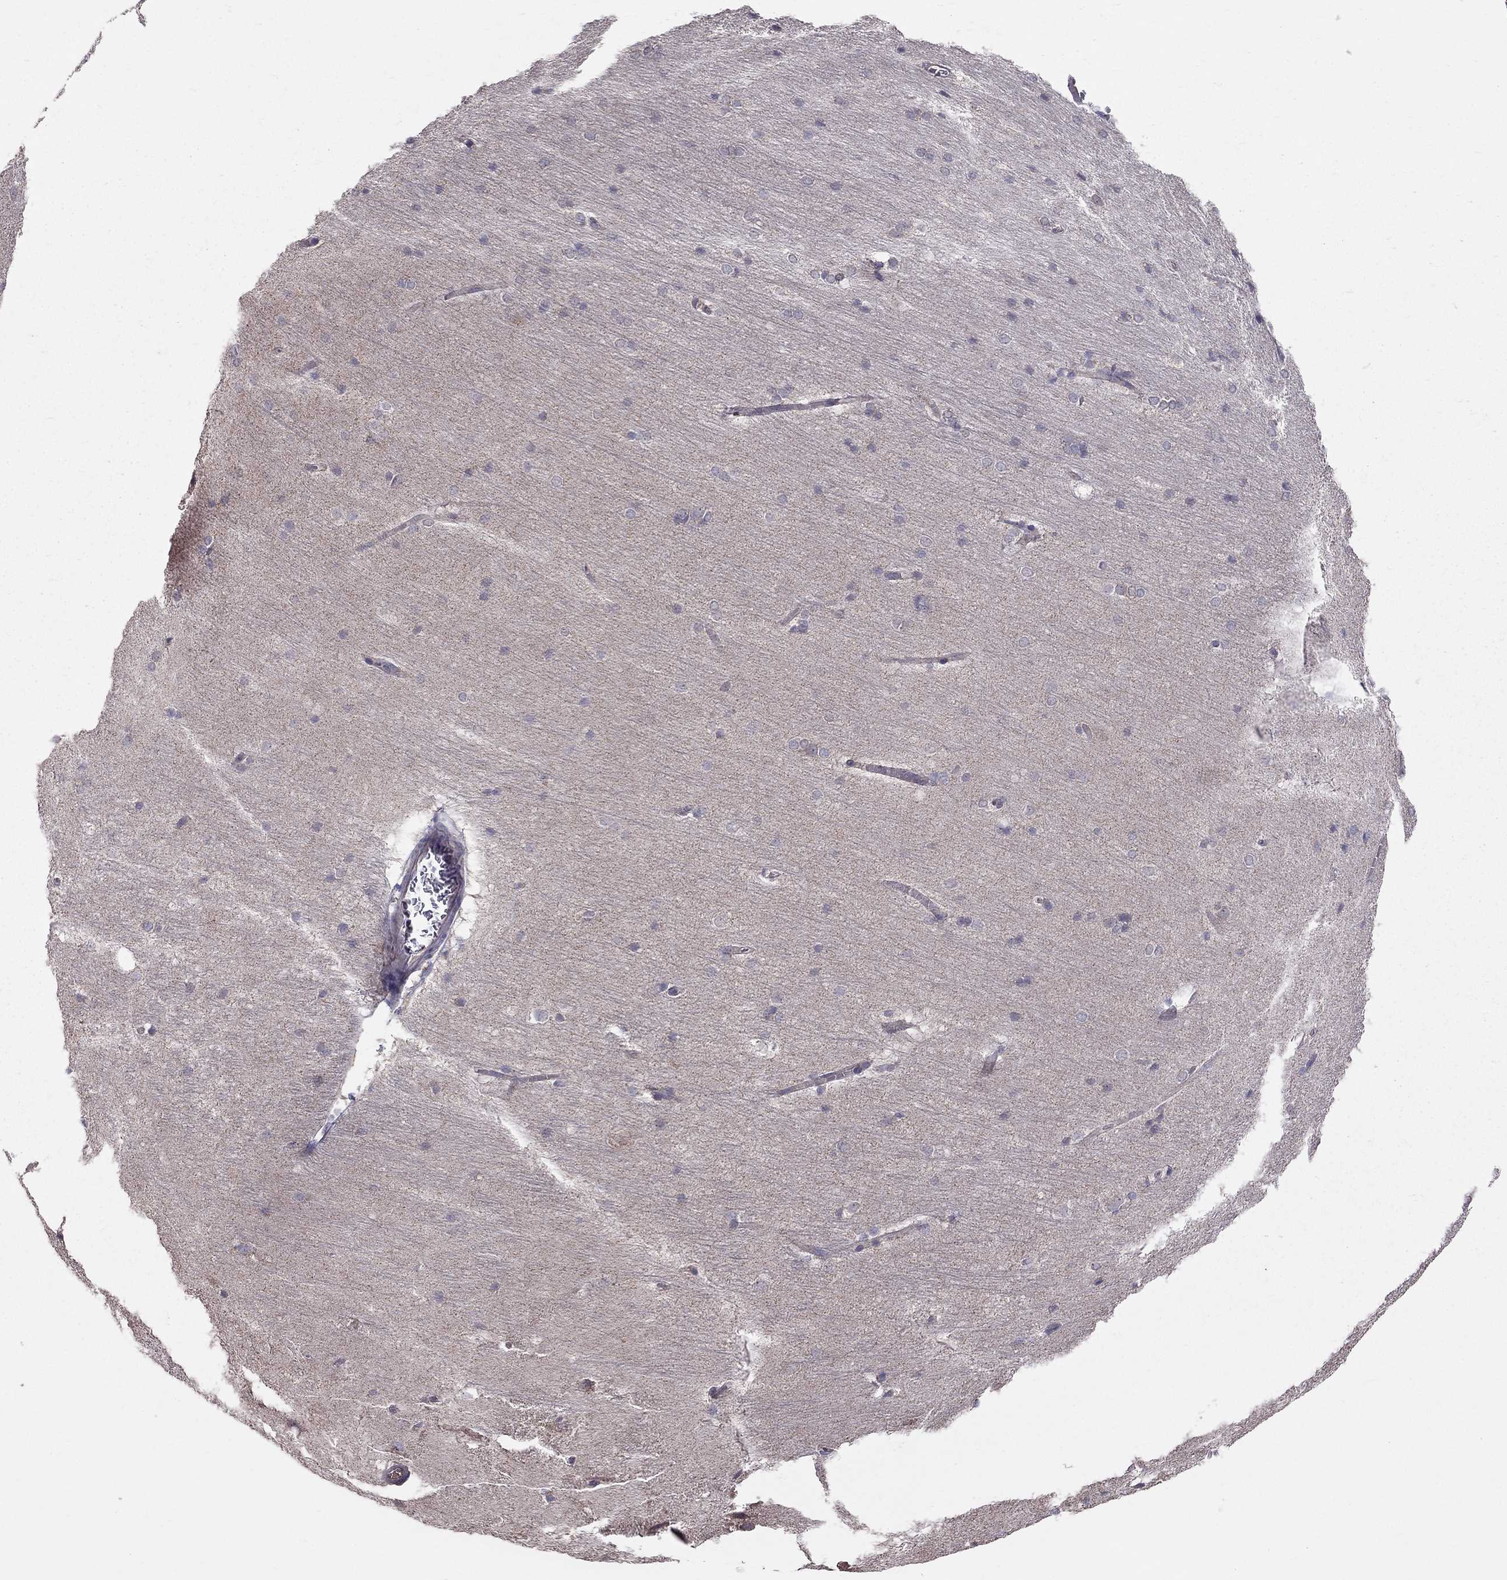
{"staining": {"intensity": "negative", "quantity": "none", "location": "none"}, "tissue": "hippocampus", "cell_type": "Glial cells", "image_type": "normal", "snomed": [{"axis": "morphology", "description": "Normal tissue, NOS"}, {"axis": "topography", "description": "Cerebral cortex"}, {"axis": "topography", "description": "Hippocampus"}], "caption": "High power microscopy image of an immunohistochemistry image of unremarkable hippocampus, revealing no significant expression in glial cells. The staining is performed using DAB brown chromogen with nuclei counter-stained in using hematoxylin.", "gene": "PIK3CG", "patient": {"sex": "female", "age": 19}}